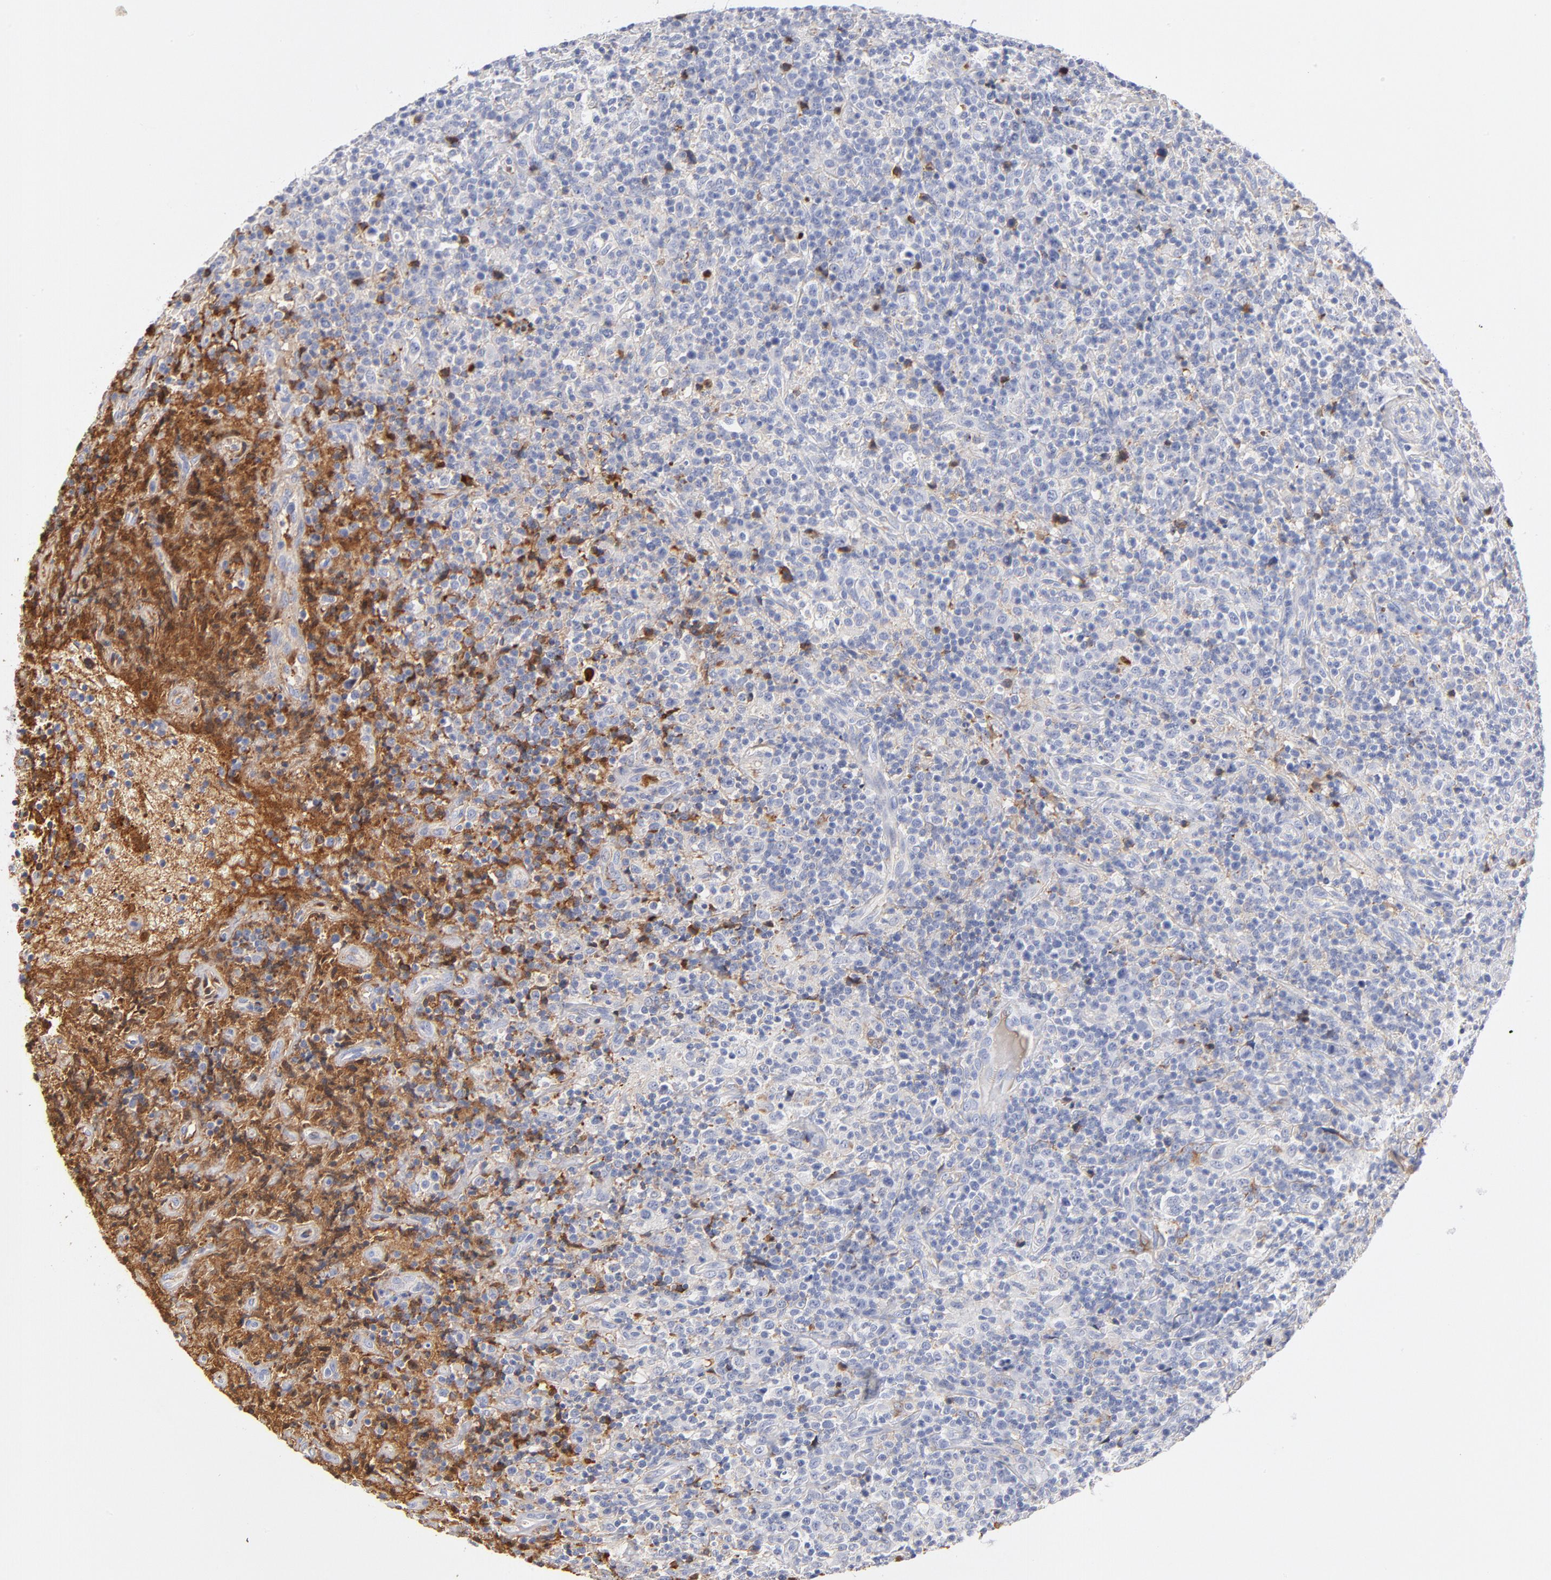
{"staining": {"intensity": "negative", "quantity": "none", "location": "none"}, "tissue": "lymphoma", "cell_type": "Tumor cells", "image_type": "cancer", "snomed": [{"axis": "morphology", "description": "Hodgkin's disease, NOS"}, {"axis": "topography", "description": "Lymph node"}], "caption": "This is an immunohistochemistry (IHC) micrograph of Hodgkin's disease. There is no staining in tumor cells.", "gene": "C3", "patient": {"sex": "male", "age": 65}}